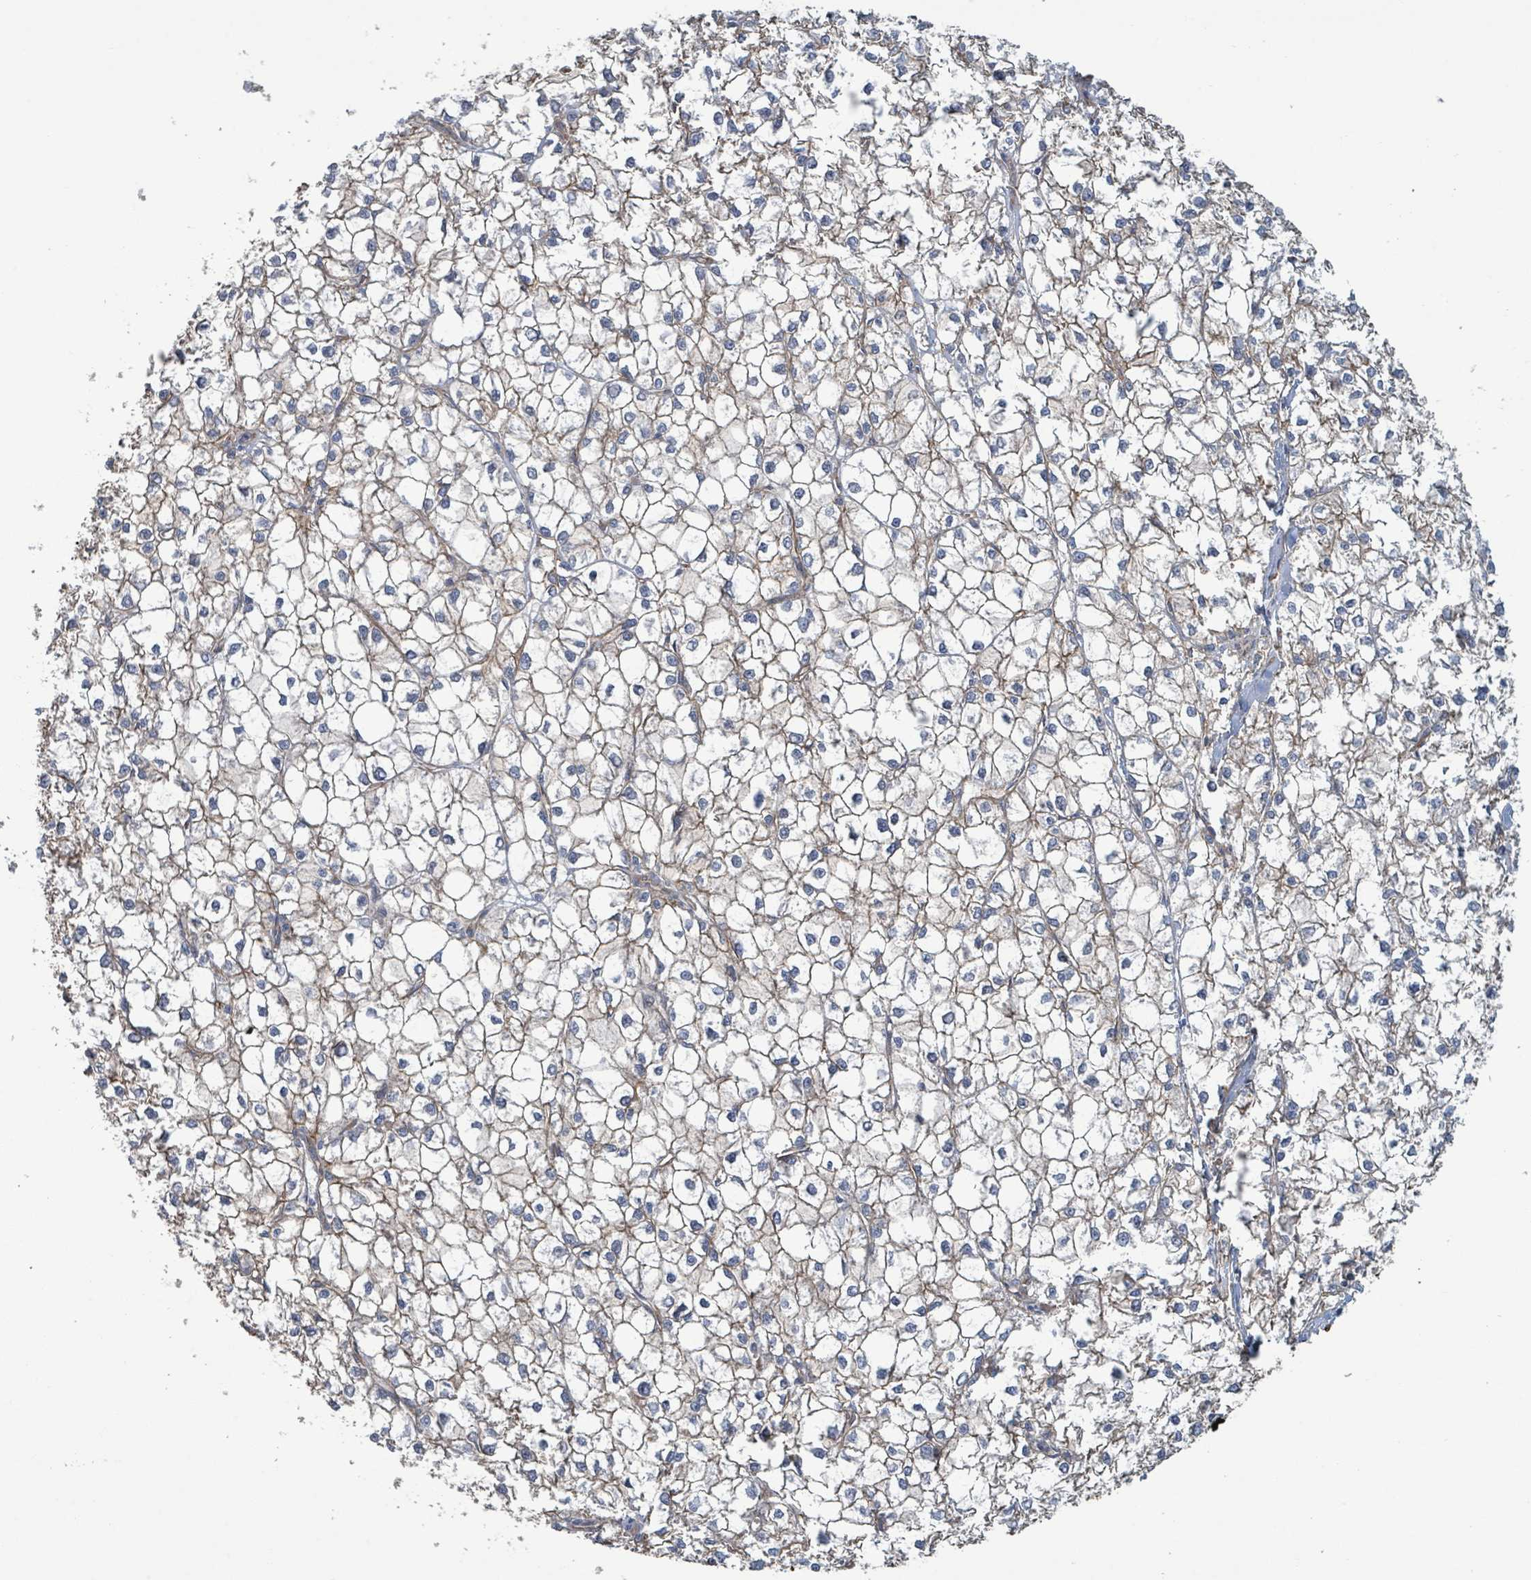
{"staining": {"intensity": "weak", "quantity": "<25%", "location": "cytoplasmic/membranous"}, "tissue": "liver cancer", "cell_type": "Tumor cells", "image_type": "cancer", "snomed": [{"axis": "morphology", "description": "Carcinoma, Hepatocellular, NOS"}, {"axis": "topography", "description": "Liver"}], "caption": "Photomicrograph shows no significant protein staining in tumor cells of liver cancer.", "gene": "LDOC1", "patient": {"sex": "female", "age": 43}}